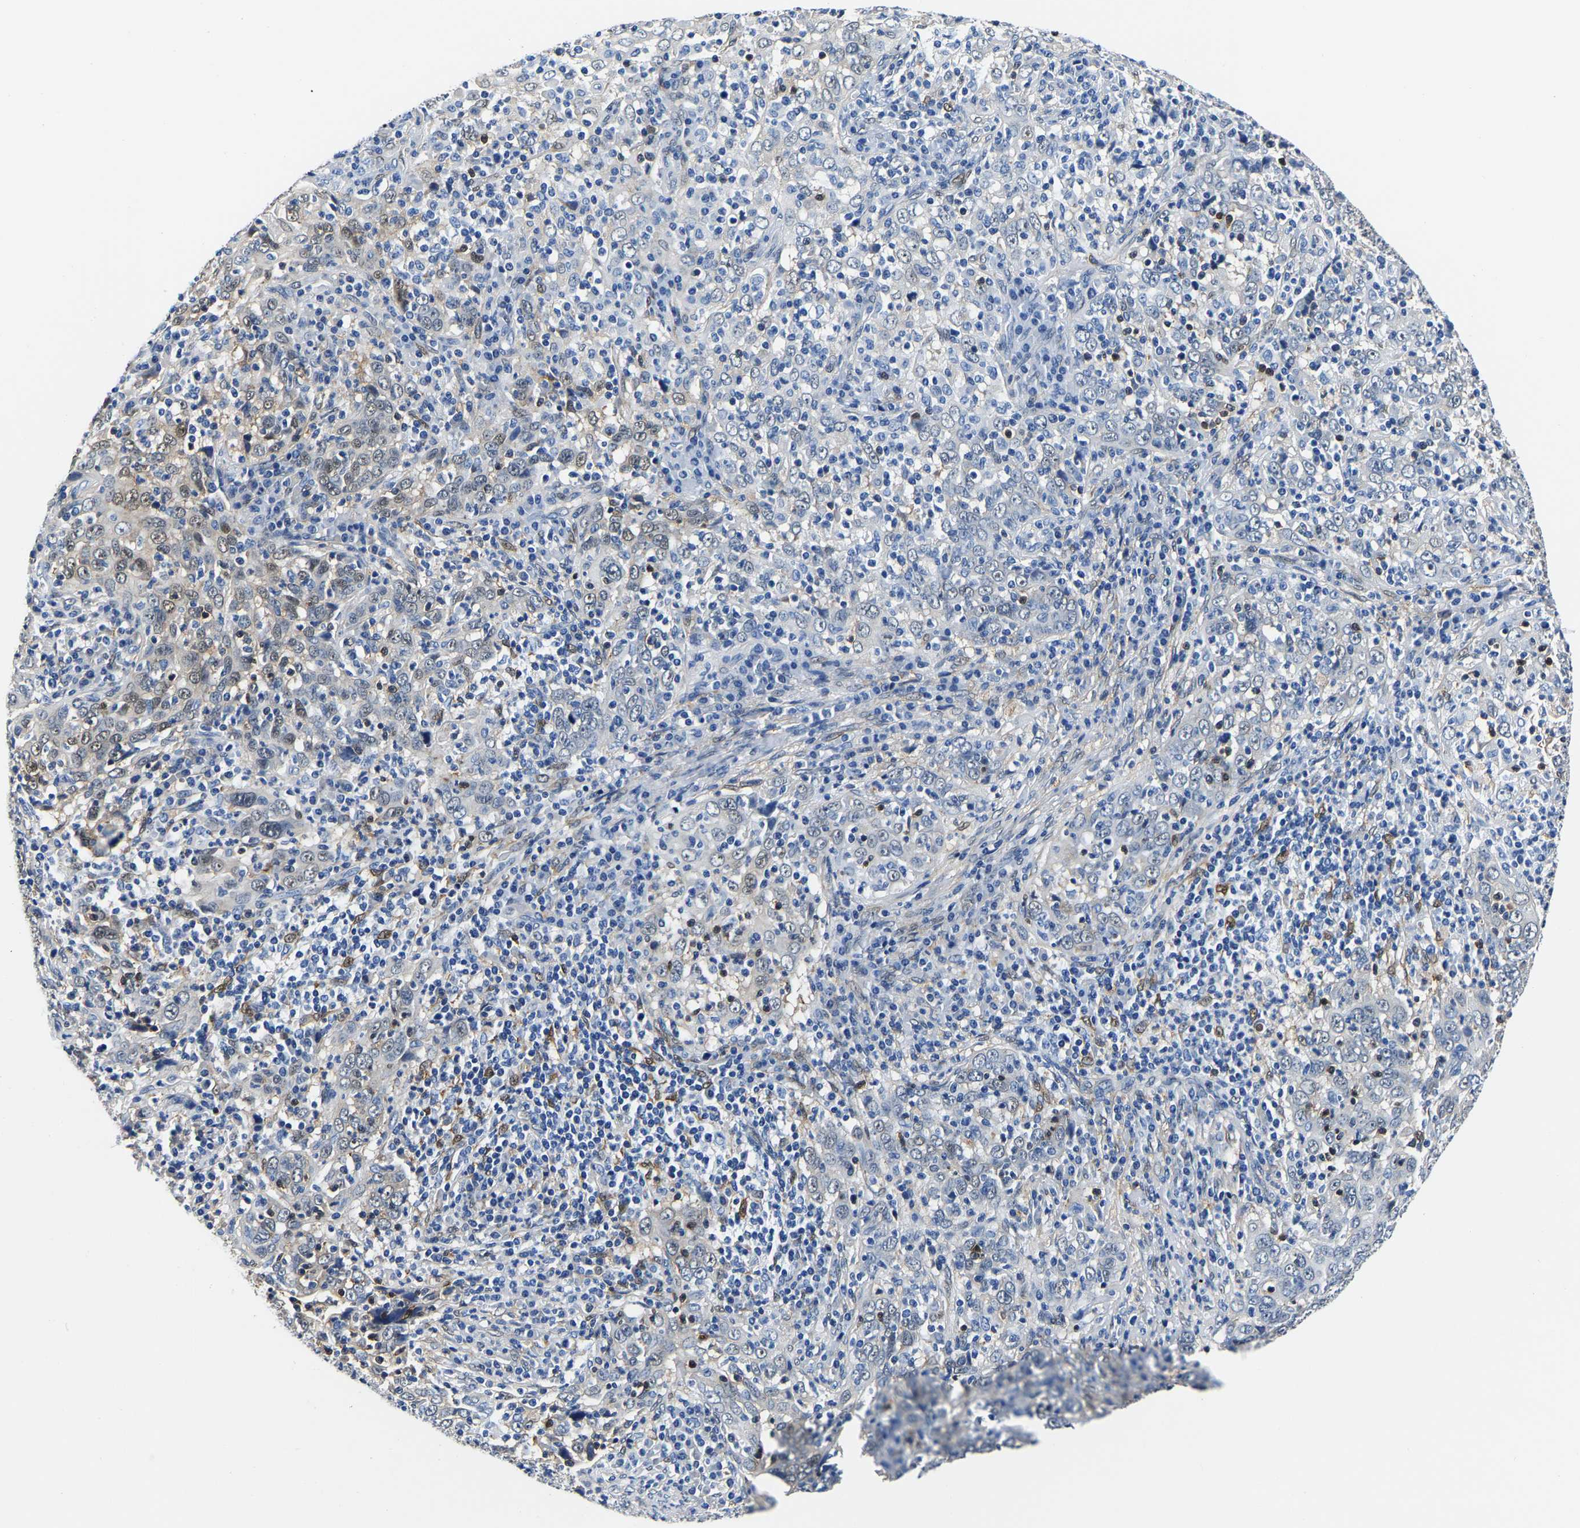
{"staining": {"intensity": "negative", "quantity": "none", "location": "none"}, "tissue": "cervical cancer", "cell_type": "Tumor cells", "image_type": "cancer", "snomed": [{"axis": "morphology", "description": "Squamous cell carcinoma, NOS"}, {"axis": "topography", "description": "Cervix"}], "caption": "An image of human cervical cancer is negative for staining in tumor cells. (Stains: DAB IHC with hematoxylin counter stain, Microscopy: brightfield microscopy at high magnification).", "gene": "S100A13", "patient": {"sex": "female", "age": 46}}